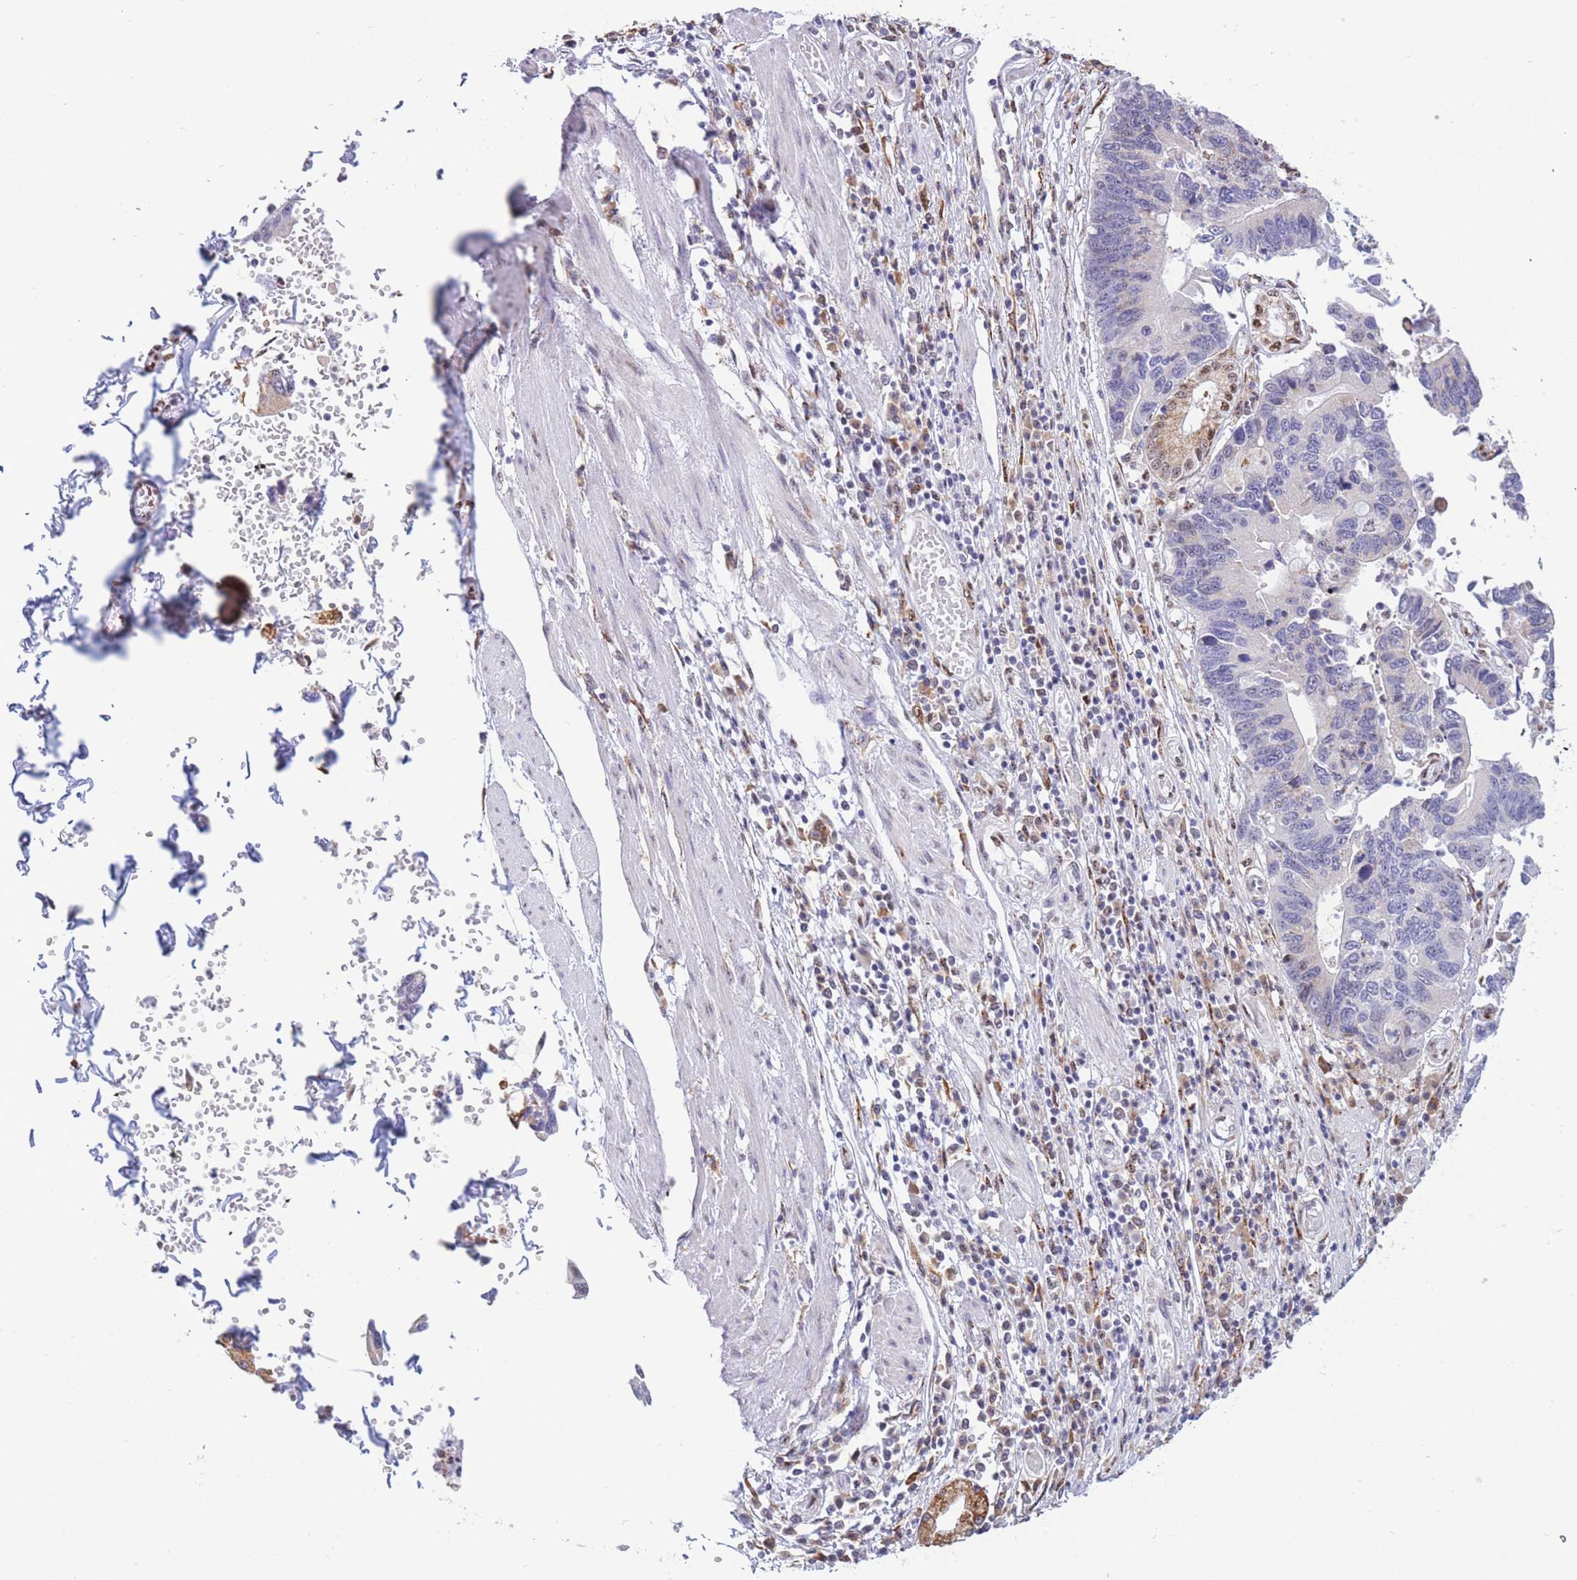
{"staining": {"intensity": "negative", "quantity": "none", "location": "none"}, "tissue": "stomach cancer", "cell_type": "Tumor cells", "image_type": "cancer", "snomed": [{"axis": "morphology", "description": "Adenocarcinoma, NOS"}, {"axis": "topography", "description": "Stomach"}], "caption": "Human stomach cancer (adenocarcinoma) stained for a protein using IHC displays no expression in tumor cells.", "gene": "FAM153A", "patient": {"sex": "male", "age": 59}}